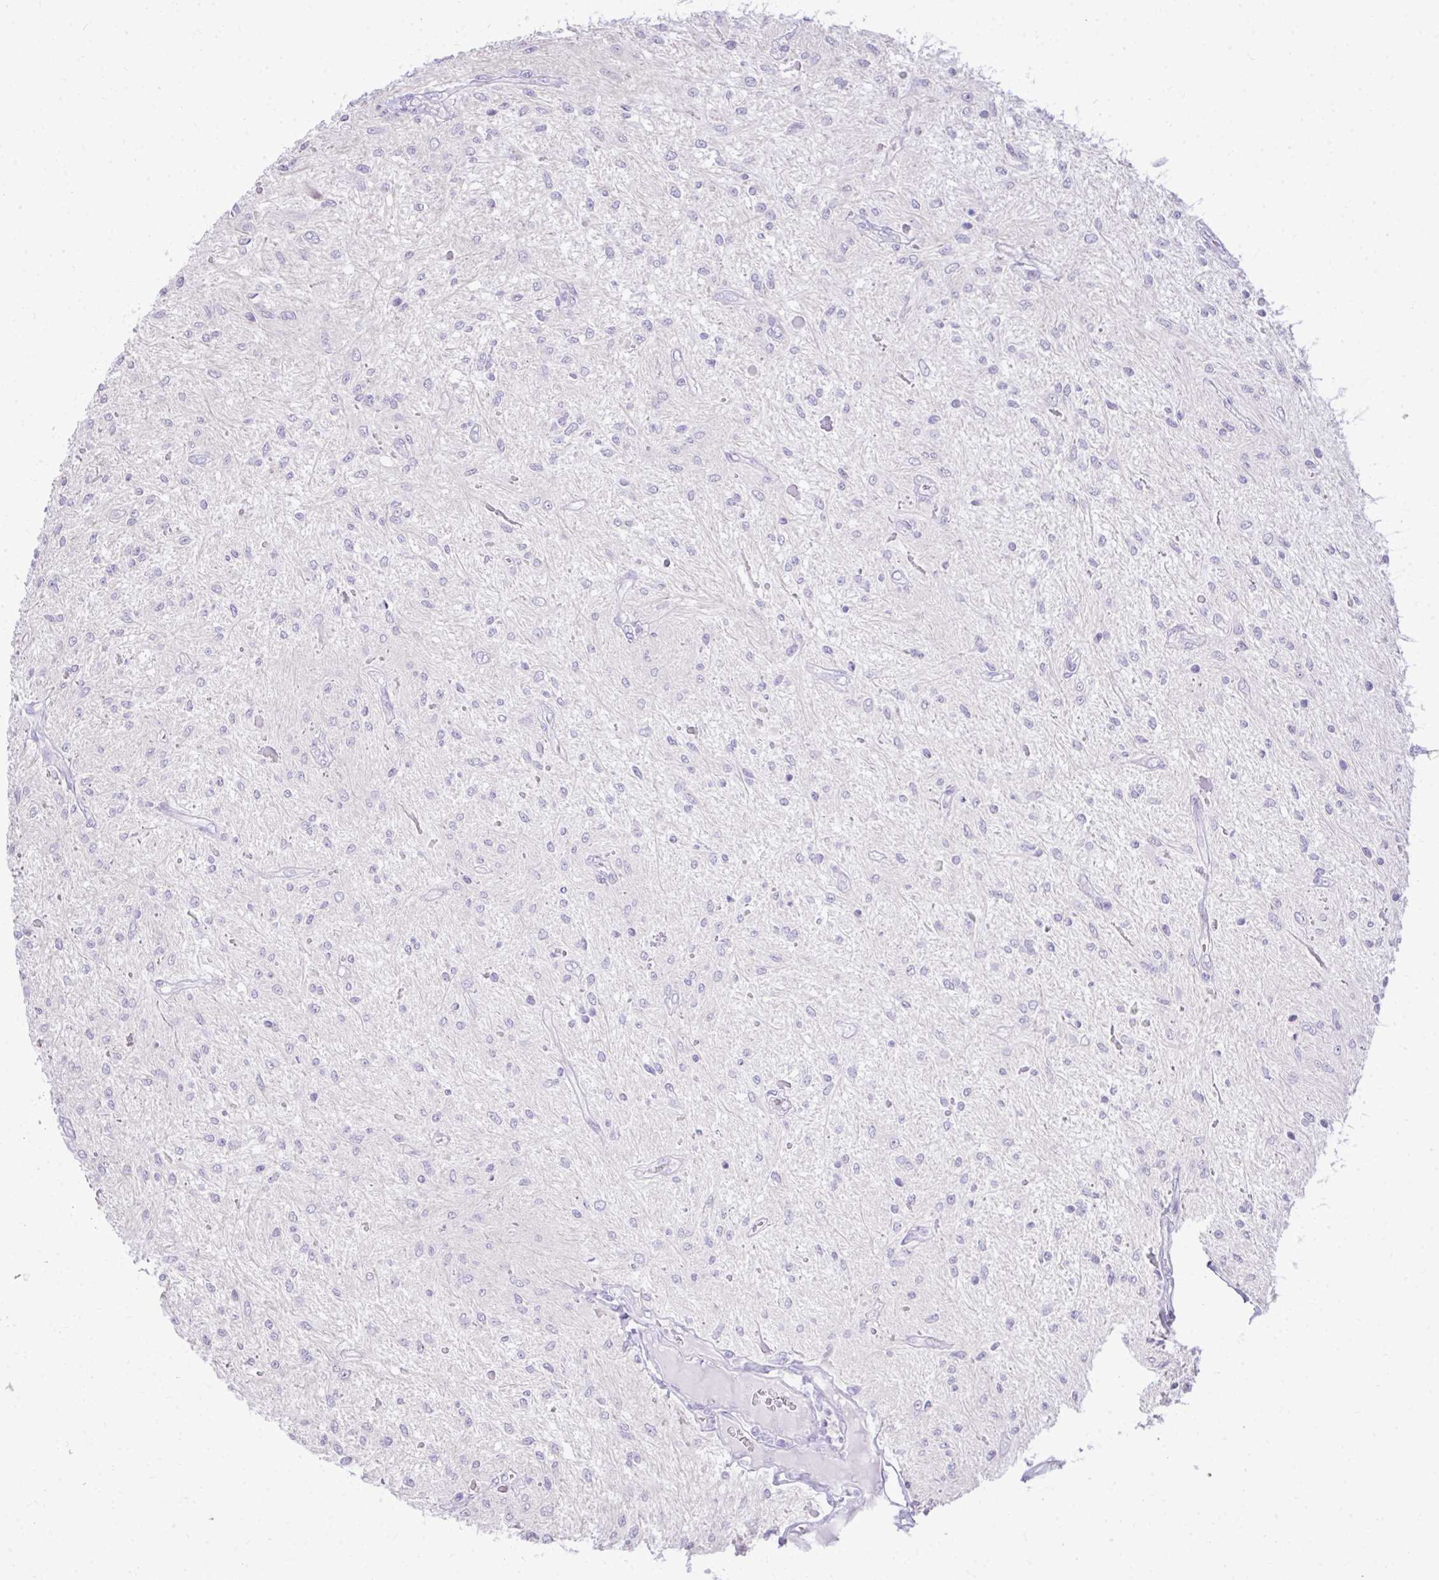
{"staining": {"intensity": "negative", "quantity": "none", "location": "none"}, "tissue": "glioma", "cell_type": "Tumor cells", "image_type": "cancer", "snomed": [{"axis": "morphology", "description": "Glioma, malignant, Low grade"}, {"axis": "topography", "description": "Cerebellum"}], "caption": "High power microscopy photomicrograph of an immunohistochemistry image of malignant low-grade glioma, revealing no significant staining in tumor cells.", "gene": "EID3", "patient": {"sex": "female", "age": 14}}